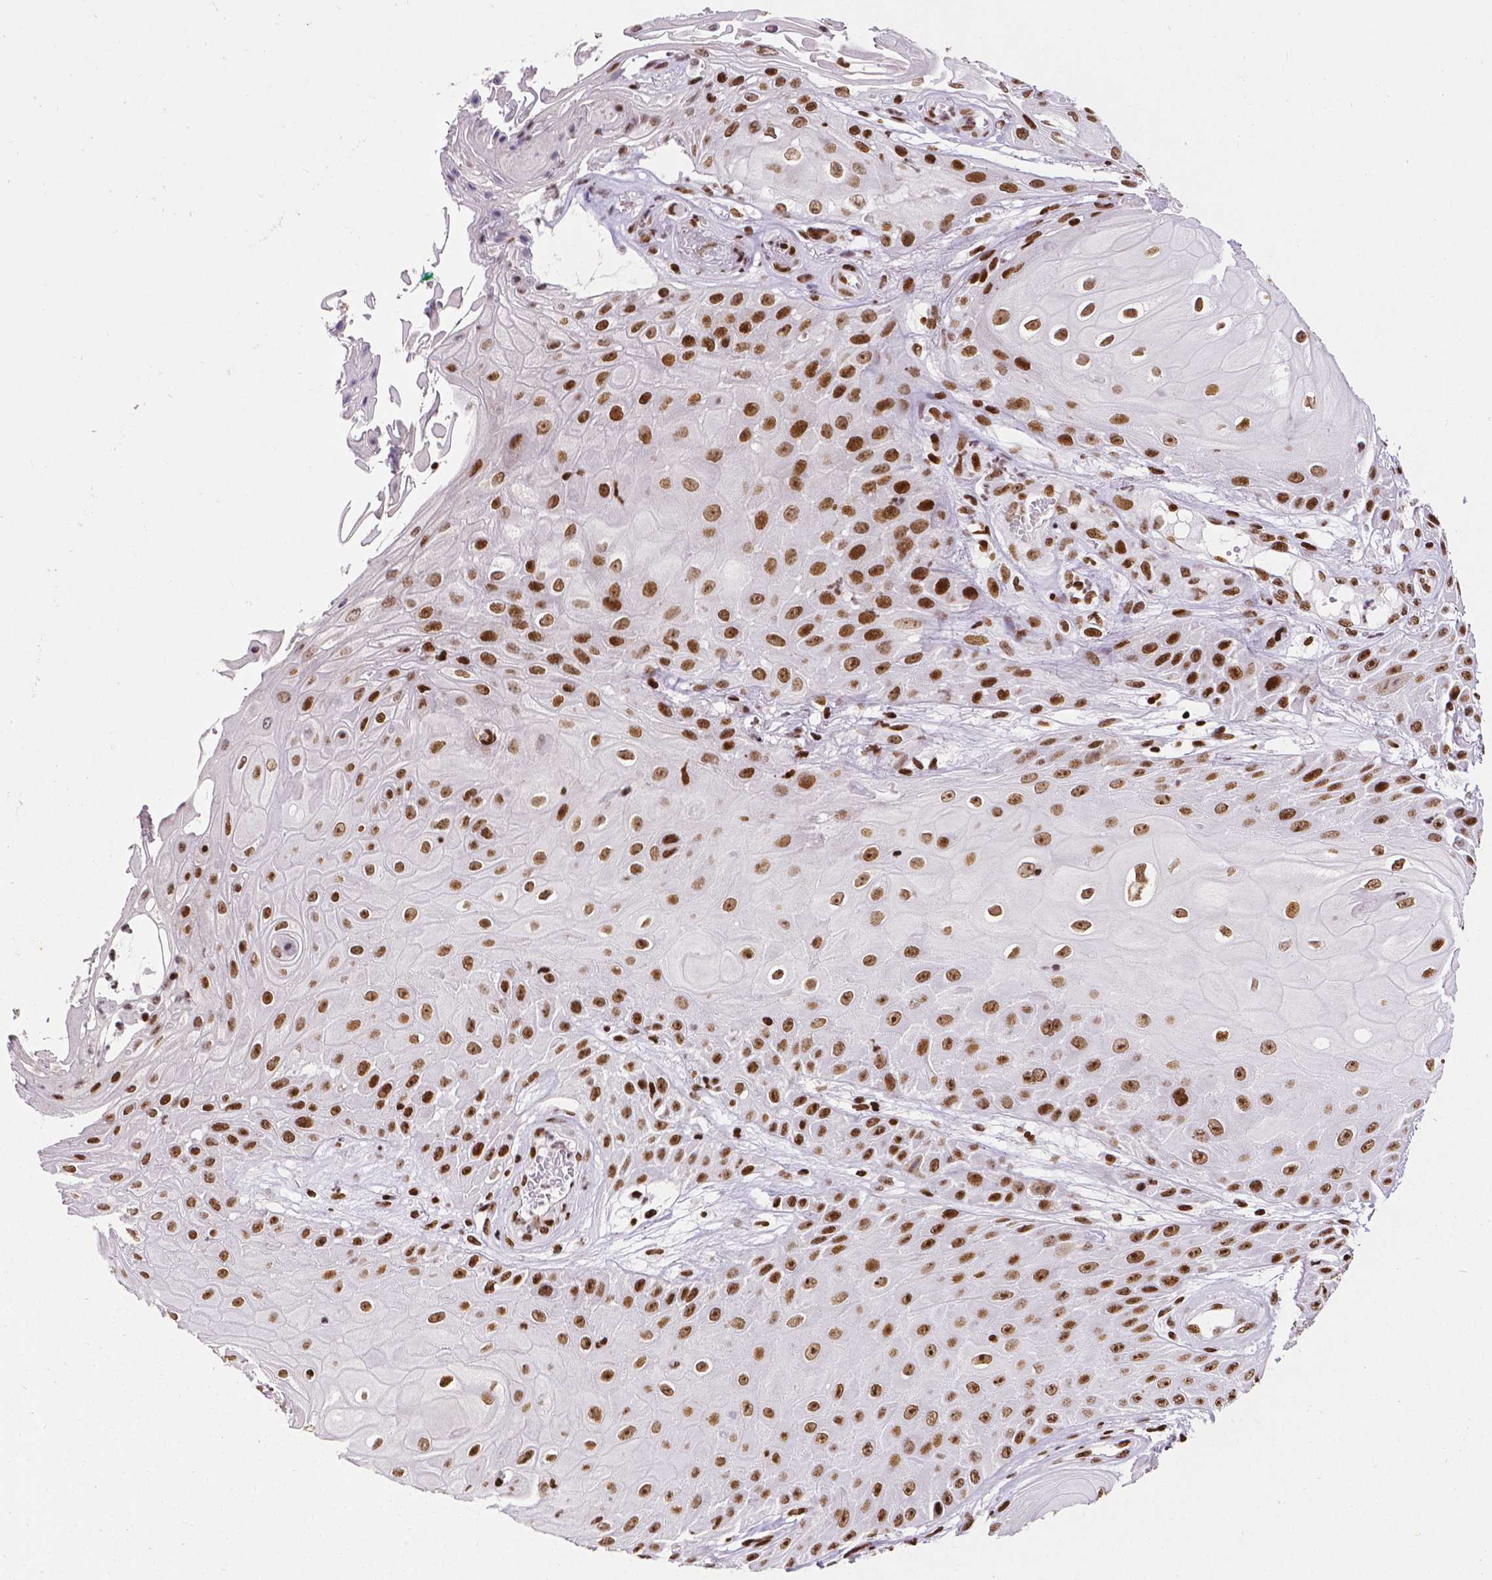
{"staining": {"intensity": "strong", "quantity": ">75%", "location": "nuclear"}, "tissue": "skin cancer", "cell_type": "Tumor cells", "image_type": "cancer", "snomed": [{"axis": "morphology", "description": "Squamous cell carcinoma, NOS"}, {"axis": "topography", "description": "Skin"}], "caption": "Immunohistochemical staining of skin cancer reveals strong nuclear protein positivity in about >75% of tumor cells. The protein is shown in brown color, while the nuclei are stained blue.", "gene": "CTCF", "patient": {"sex": "male", "age": 62}}